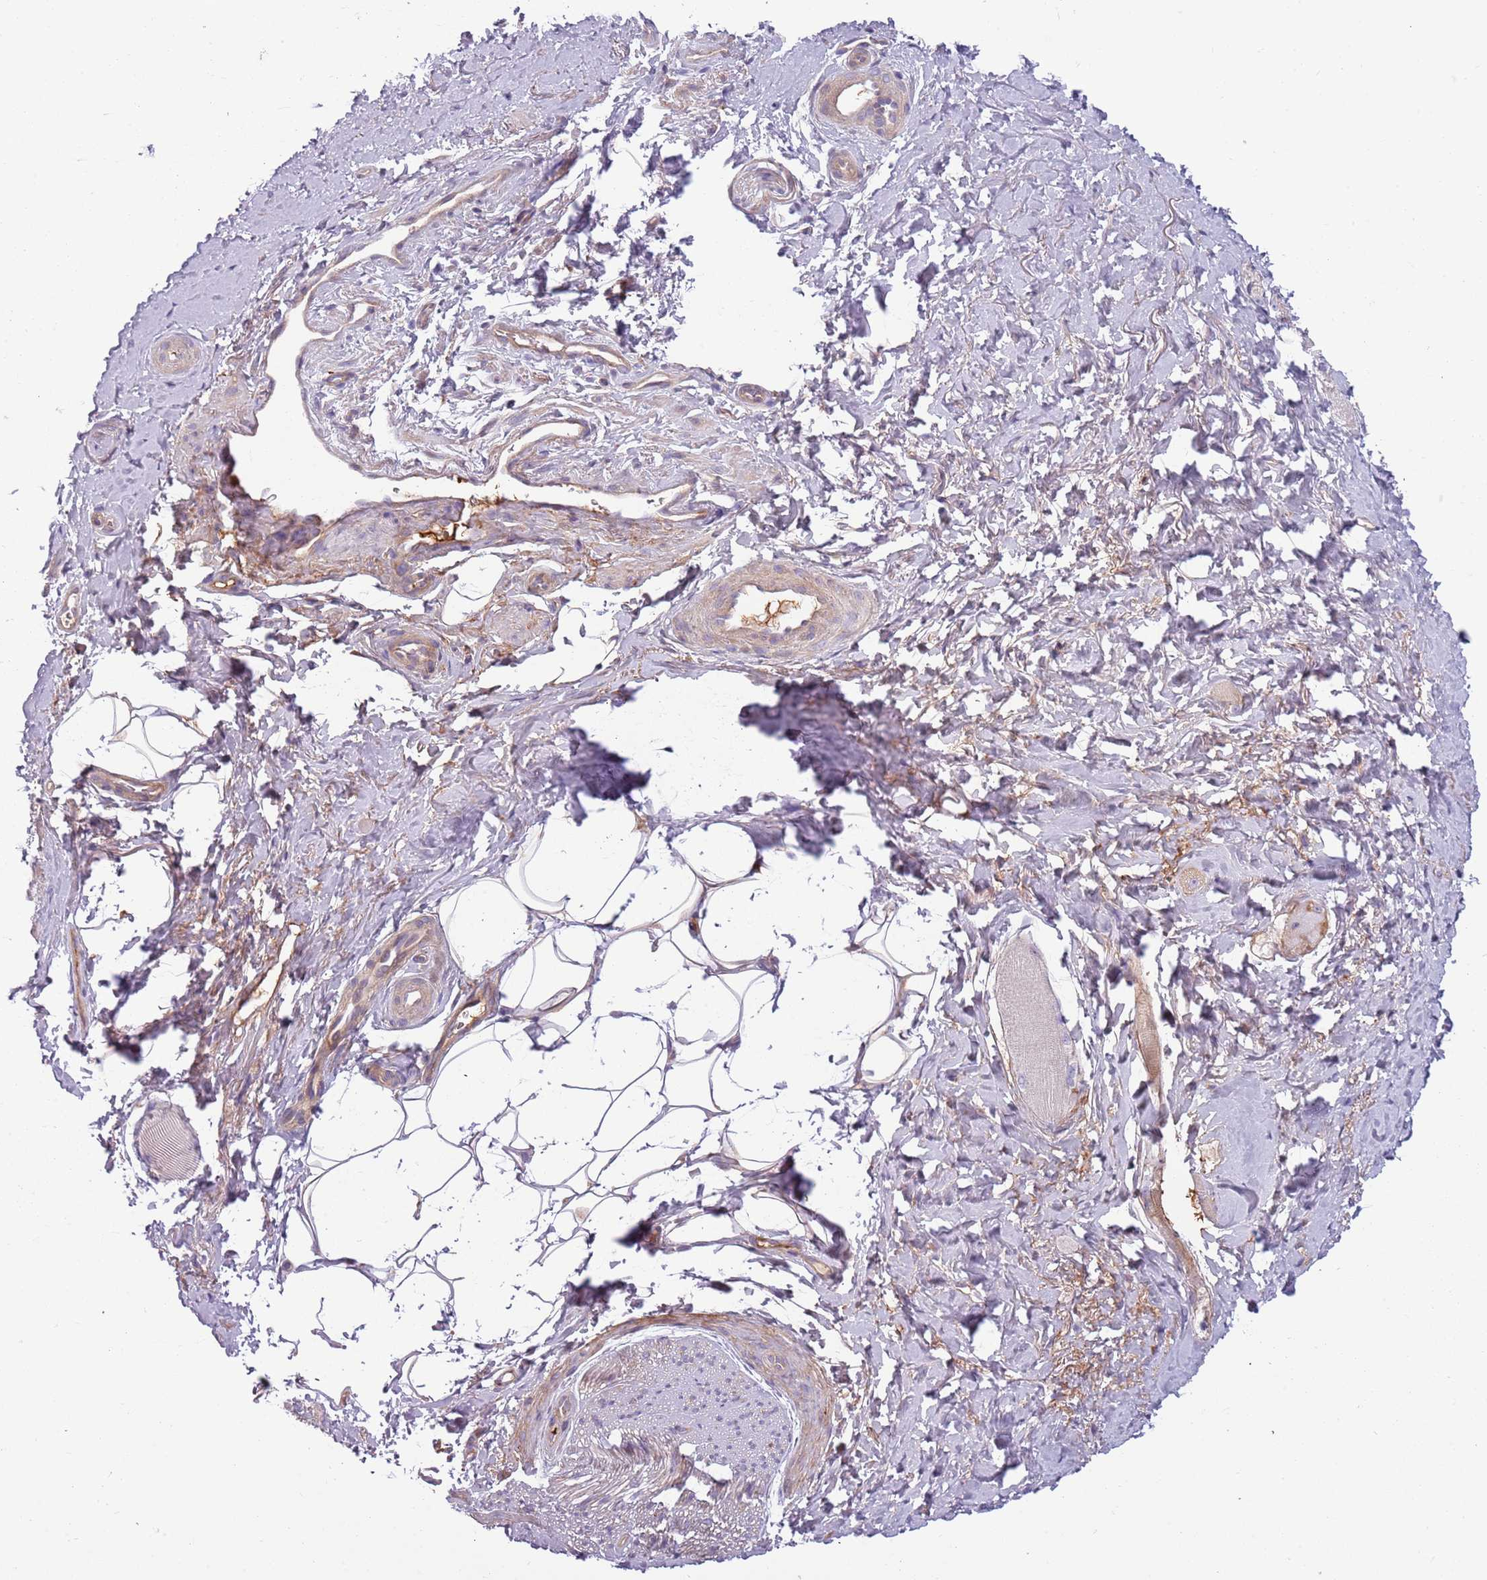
{"staining": {"intensity": "moderate", "quantity": "25%-75%", "location": "cytoplasmic/membranous"}, "tissue": "smooth muscle", "cell_type": "Smooth muscle cells", "image_type": "normal", "snomed": [{"axis": "morphology", "description": "Normal tissue, NOS"}, {"axis": "topography", "description": "Smooth muscle"}, {"axis": "topography", "description": "Peripheral nerve tissue"}], "caption": "Smooth muscle stained for a protein (brown) exhibits moderate cytoplasmic/membranous positive positivity in approximately 25%-75% of smooth muscle cells.", "gene": "NADK", "patient": {"sex": "male", "age": 69}}